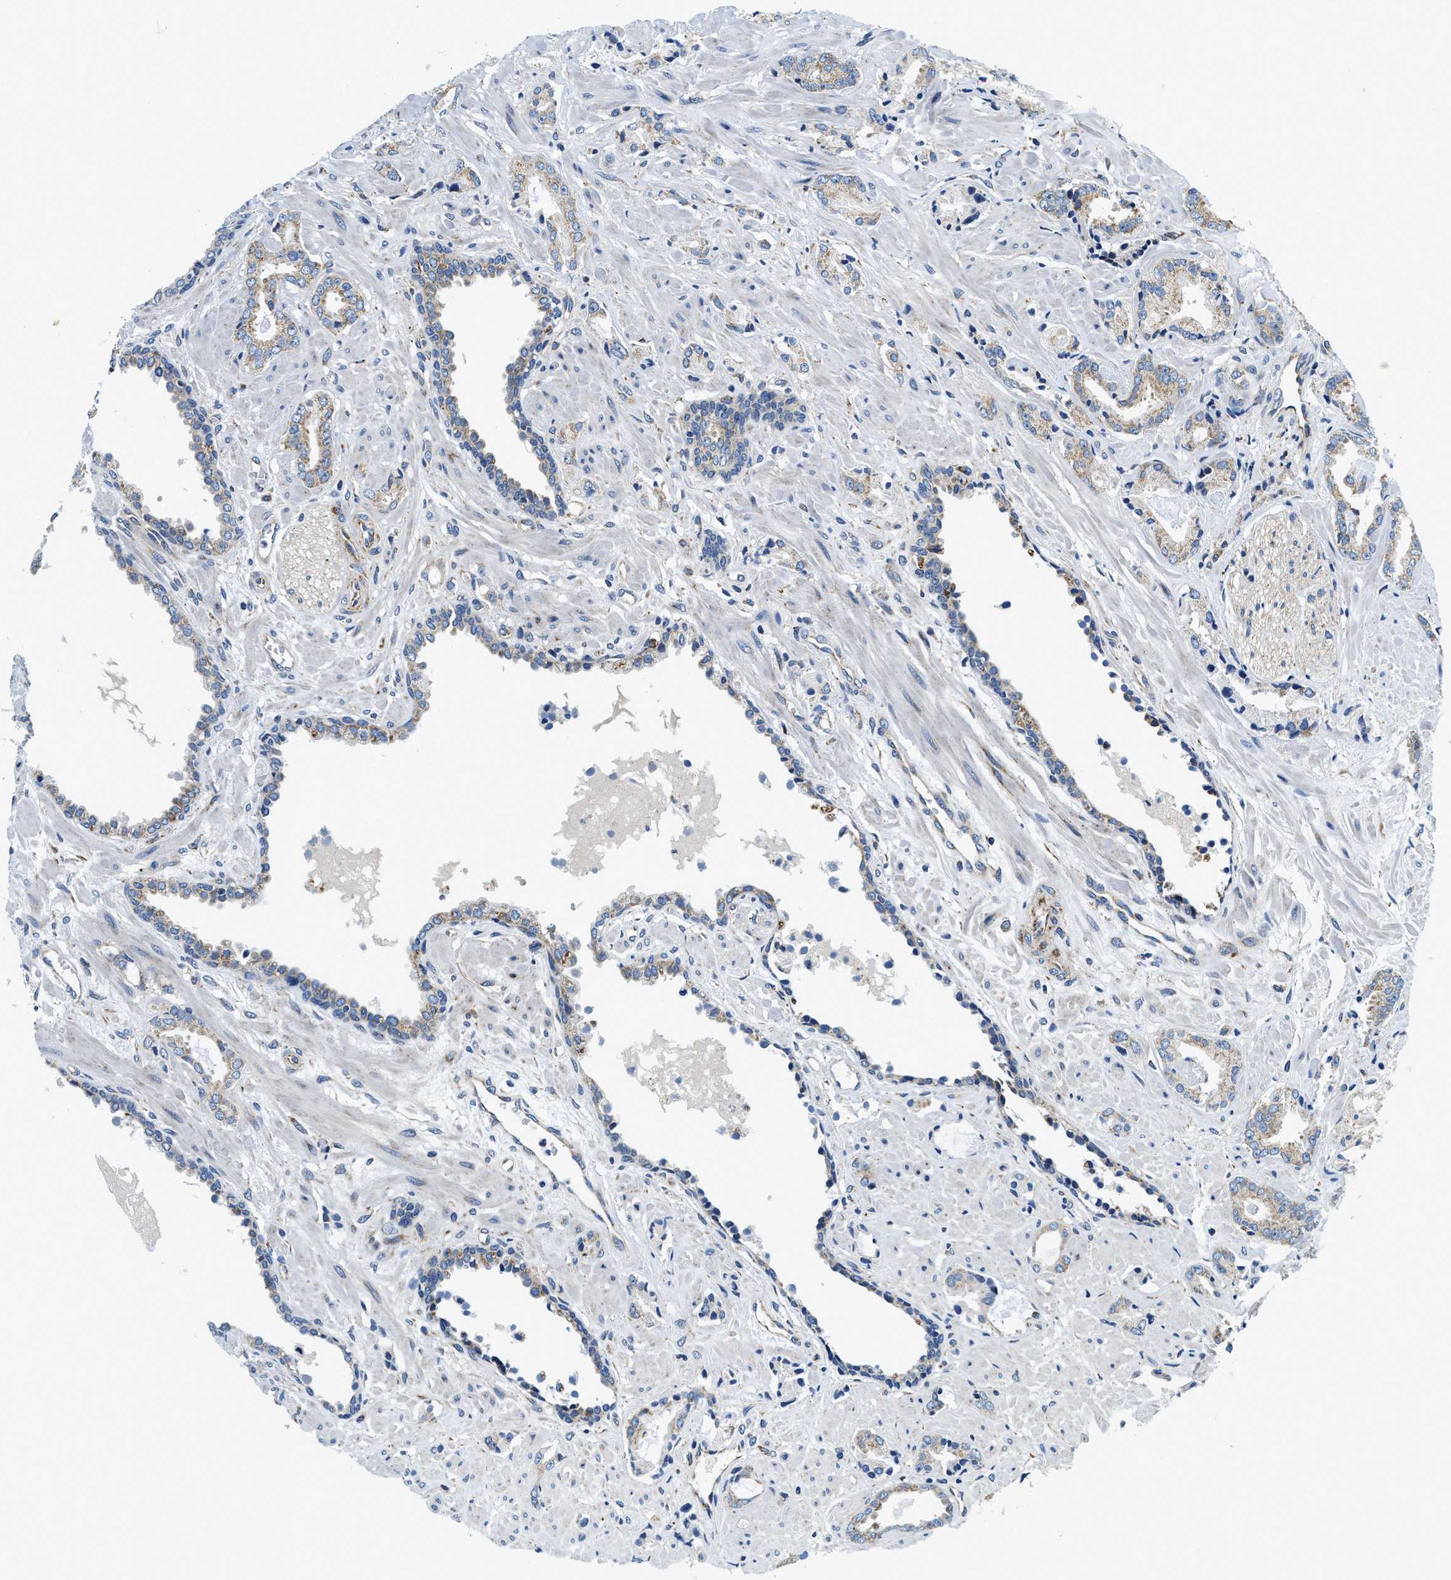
{"staining": {"intensity": "moderate", "quantity": ">75%", "location": "cytoplasmic/membranous"}, "tissue": "prostate cancer", "cell_type": "Tumor cells", "image_type": "cancer", "snomed": [{"axis": "morphology", "description": "Adenocarcinoma, Low grade"}, {"axis": "topography", "description": "Prostate"}], "caption": "DAB immunohistochemical staining of human prostate cancer displays moderate cytoplasmic/membranous protein expression in about >75% of tumor cells.", "gene": "SAMD4B", "patient": {"sex": "male", "age": 53}}